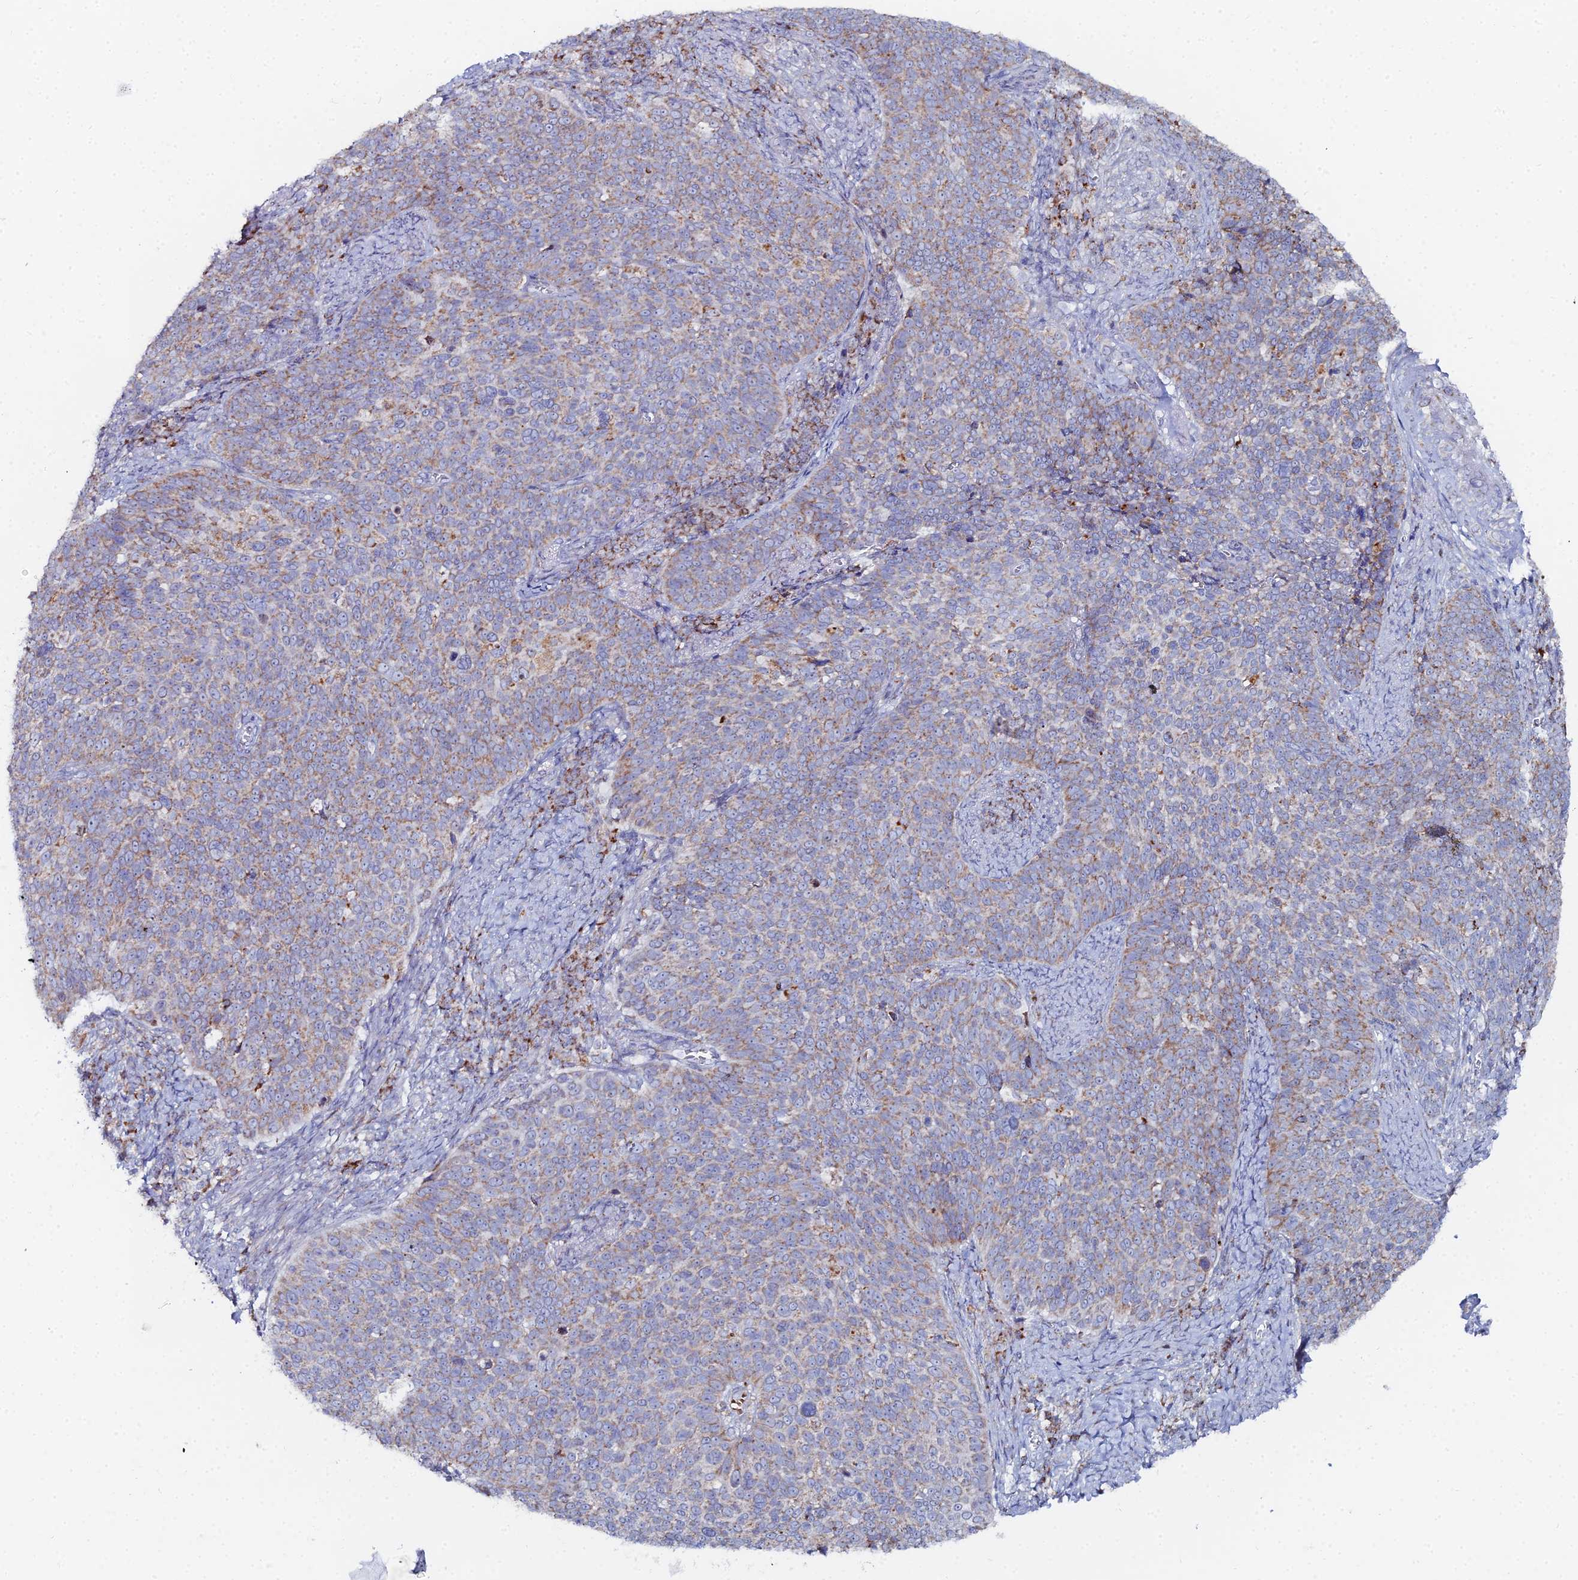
{"staining": {"intensity": "moderate", "quantity": ">75%", "location": "cytoplasmic/membranous"}, "tissue": "cervical cancer", "cell_type": "Tumor cells", "image_type": "cancer", "snomed": [{"axis": "morphology", "description": "Normal tissue, NOS"}, {"axis": "morphology", "description": "Squamous cell carcinoma, NOS"}, {"axis": "topography", "description": "Cervix"}], "caption": "Cervical cancer (squamous cell carcinoma) was stained to show a protein in brown. There is medium levels of moderate cytoplasmic/membranous staining in about >75% of tumor cells.", "gene": "MPC1", "patient": {"sex": "female", "age": 39}}